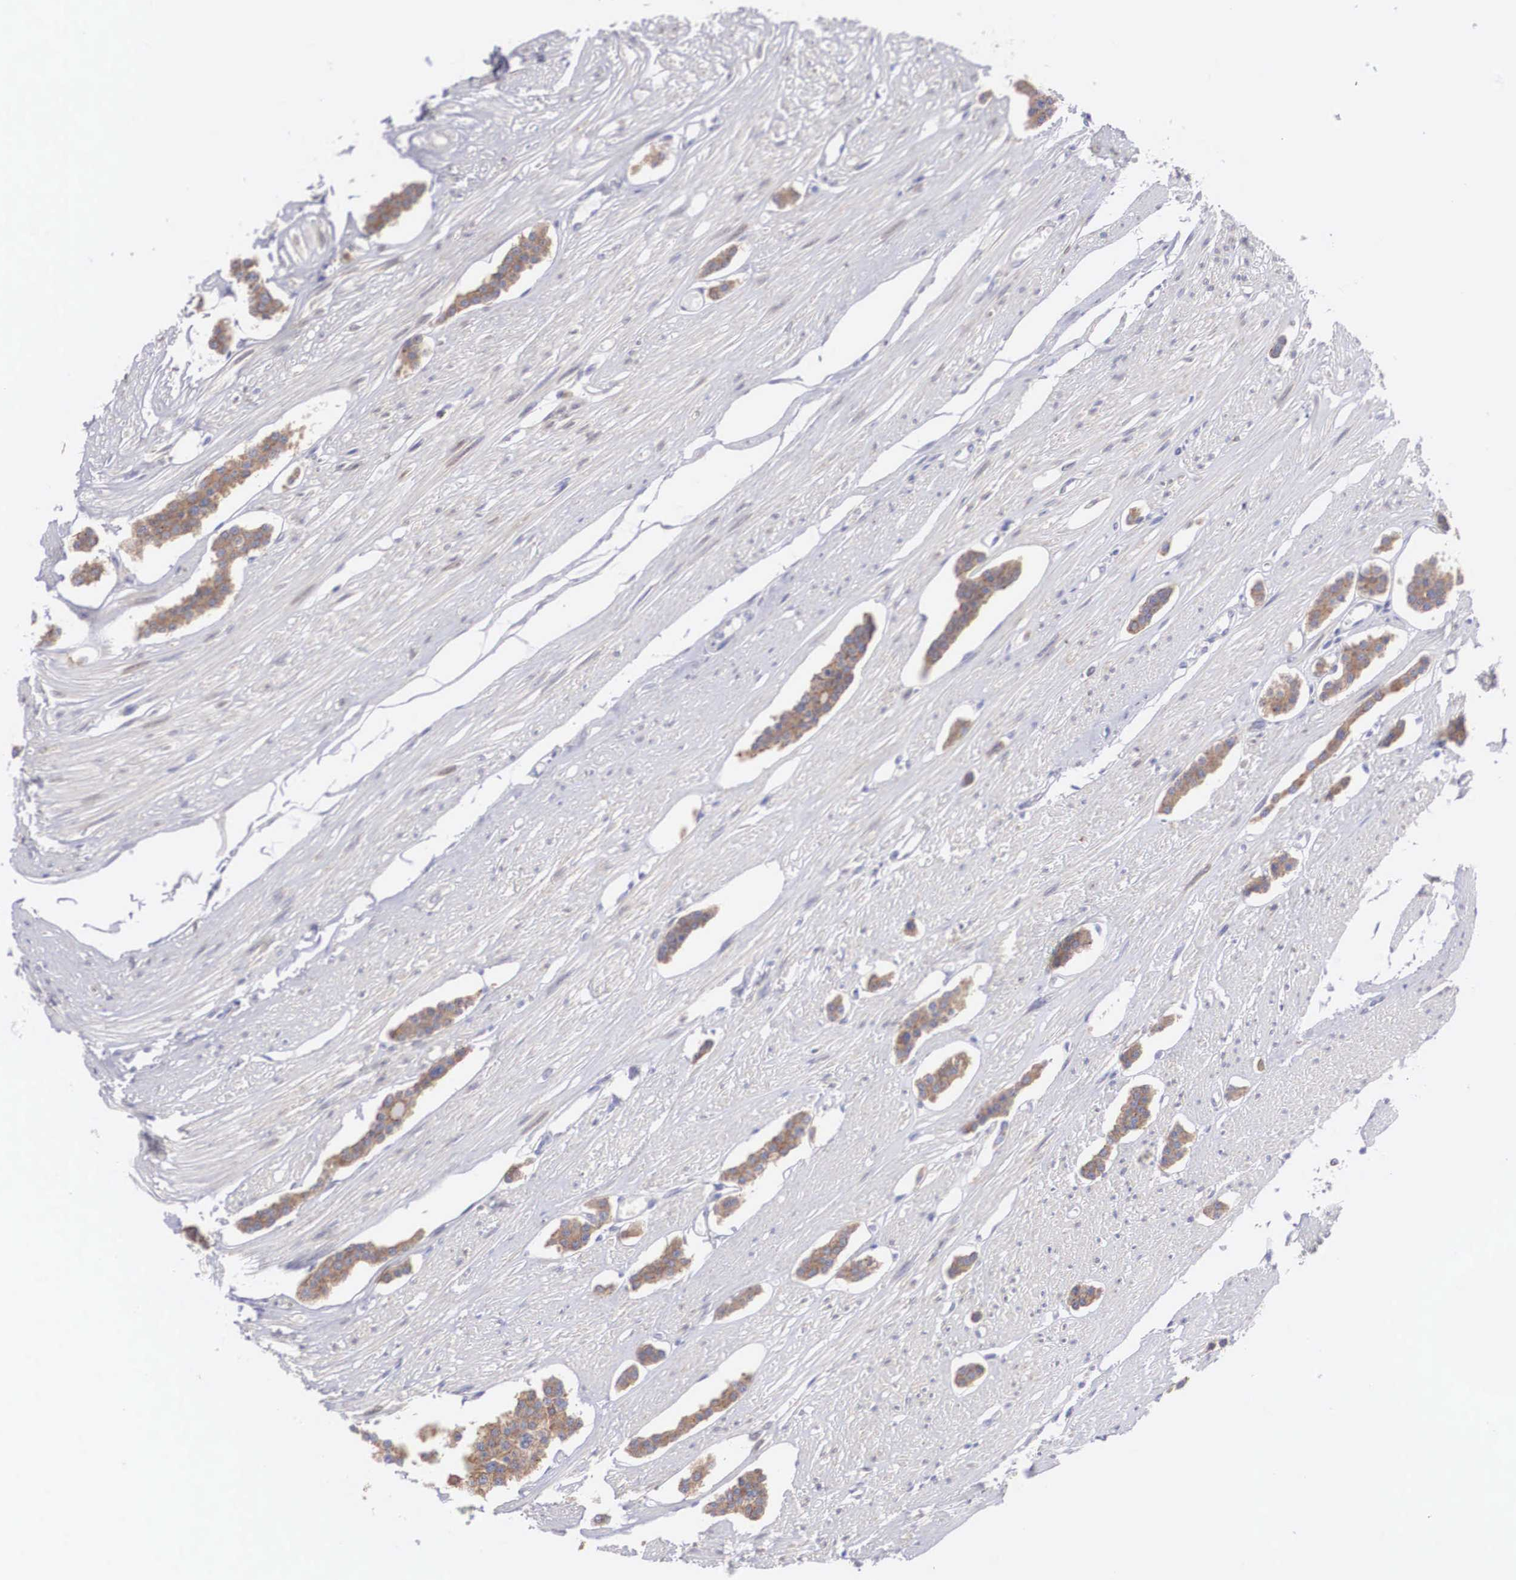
{"staining": {"intensity": "moderate", "quantity": ">75%", "location": "cytoplasmic/membranous"}, "tissue": "carcinoid", "cell_type": "Tumor cells", "image_type": "cancer", "snomed": [{"axis": "morphology", "description": "Carcinoid, malignant, NOS"}, {"axis": "topography", "description": "Small intestine"}], "caption": "An image of human carcinoid stained for a protein shows moderate cytoplasmic/membranous brown staining in tumor cells. (brown staining indicates protein expression, while blue staining denotes nuclei).", "gene": "TXLNG", "patient": {"sex": "male", "age": 60}}